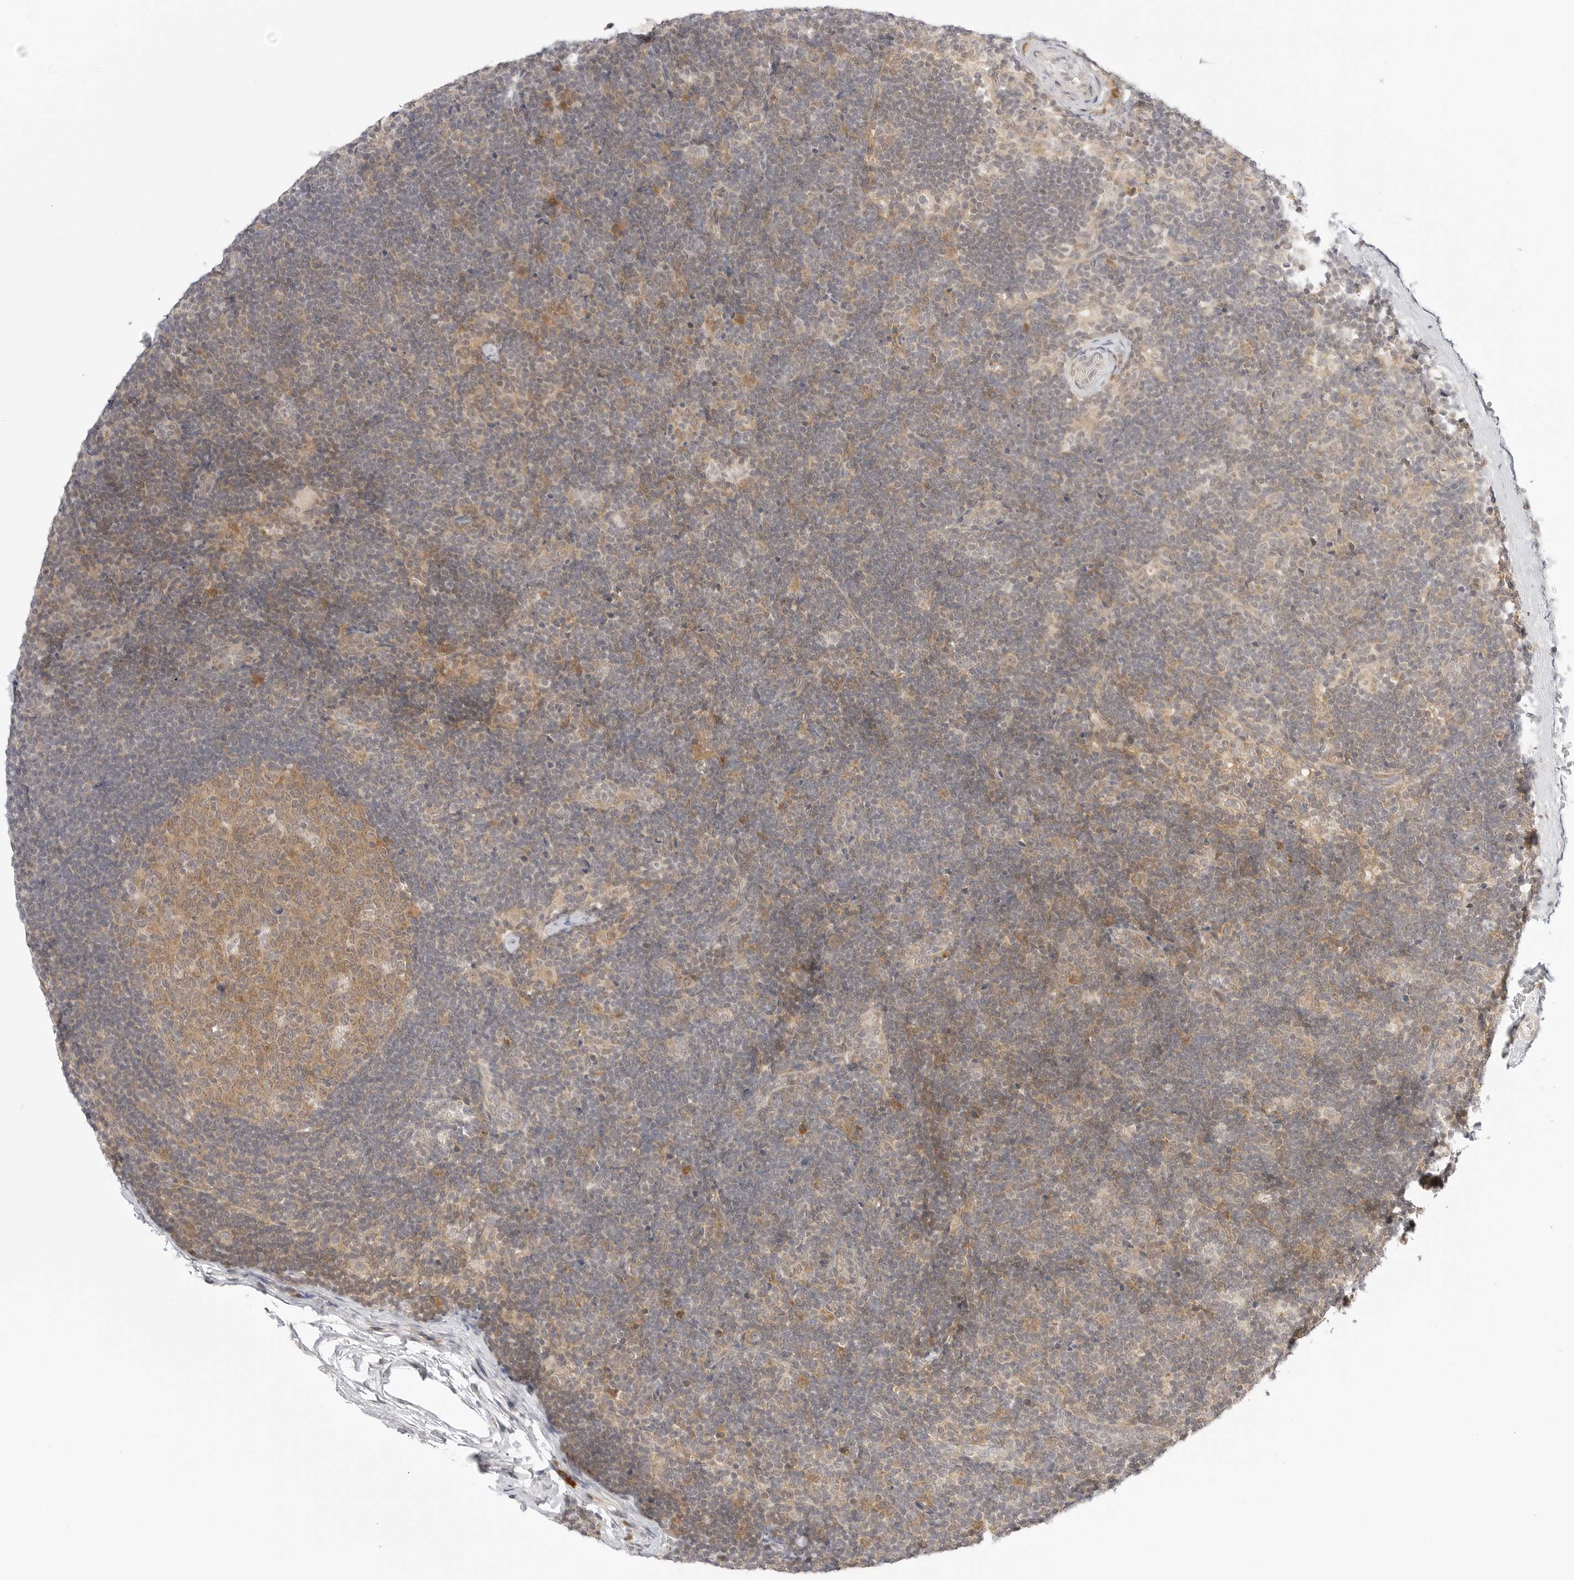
{"staining": {"intensity": "moderate", "quantity": ">75%", "location": "cytoplasmic/membranous"}, "tissue": "lymph node", "cell_type": "Germinal center cells", "image_type": "normal", "snomed": [{"axis": "morphology", "description": "Normal tissue, NOS"}, {"axis": "topography", "description": "Lymph node"}], "caption": "Protein staining of unremarkable lymph node reveals moderate cytoplasmic/membranous expression in about >75% of germinal center cells.", "gene": "TCP1", "patient": {"sex": "female", "age": 22}}